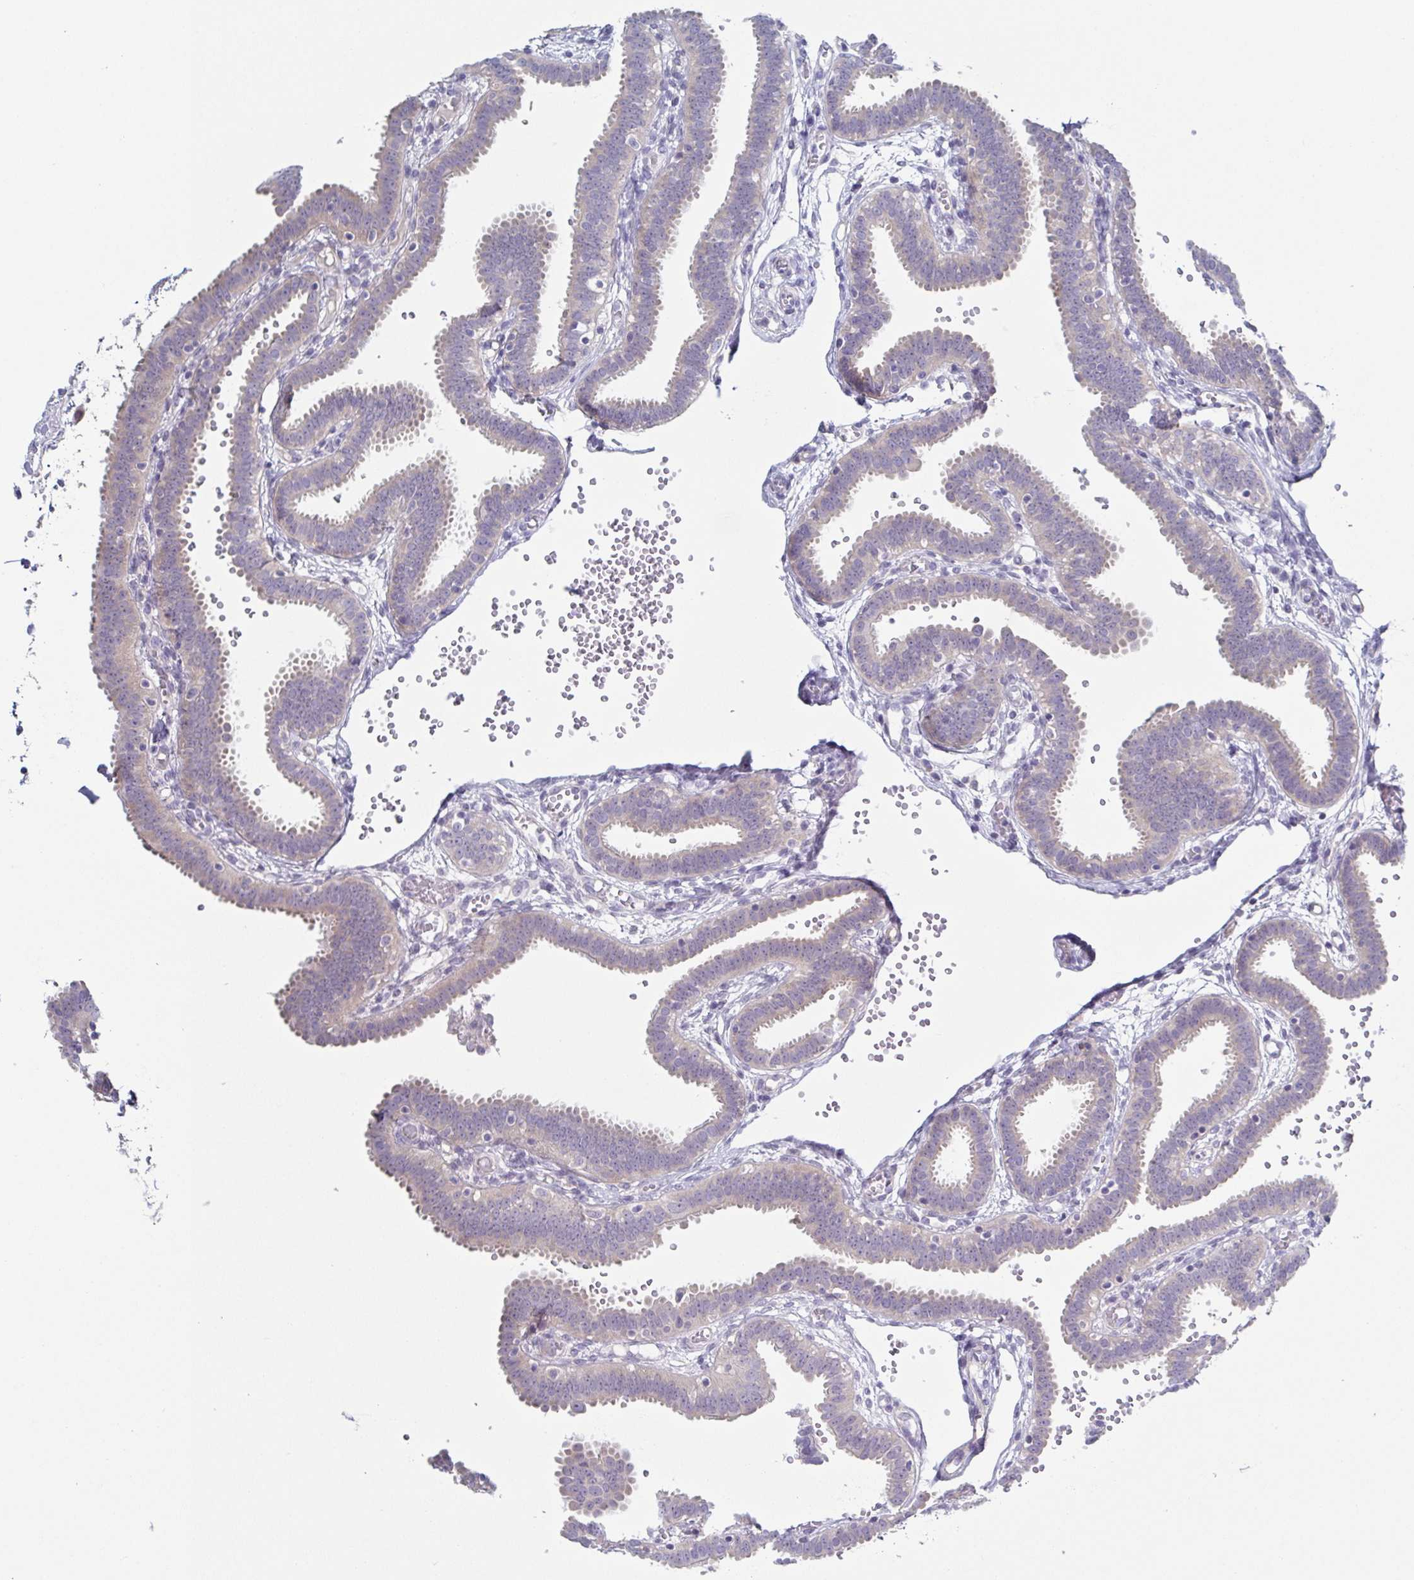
{"staining": {"intensity": "weak", "quantity": "<25%", "location": "cytoplasmic/membranous"}, "tissue": "fallopian tube", "cell_type": "Glandular cells", "image_type": "normal", "snomed": [{"axis": "morphology", "description": "Normal tissue, NOS"}, {"axis": "topography", "description": "Fallopian tube"}], "caption": "There is no significant positivity in glandular cells of fallopian tube. (Immunohistochemistry (ihc), brightfield microscopy, high magnification).", "gene": "HTR2A", "patient": {"sex": "female", "age": 37}}